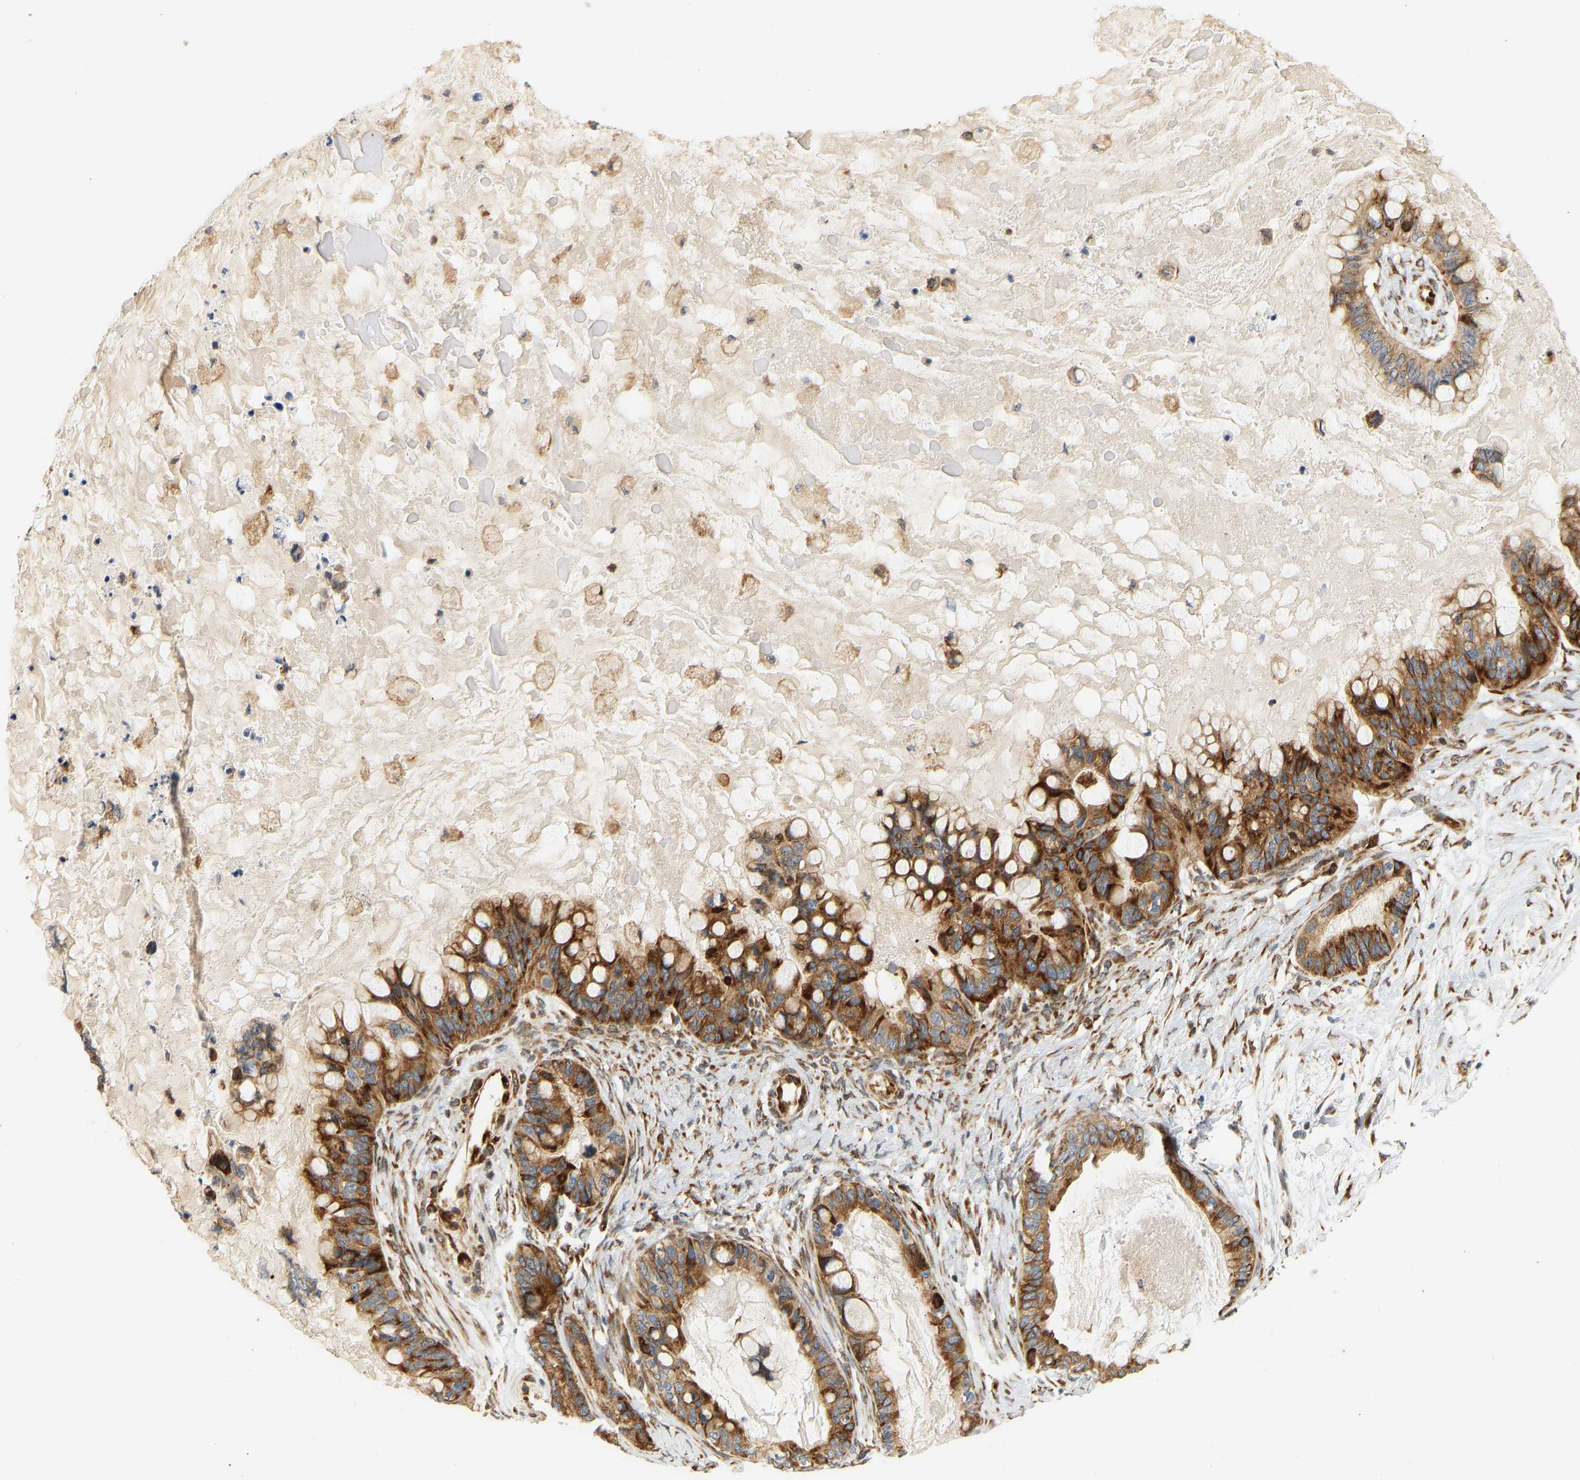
{"staining": {"intensity": "strong", "quantity": ">75%", "location": "cytoplasmic/membranous"}, "tissue": "ovarian cancer", "cell_type": "Tumor cells", "image_type": "cancer", "snomed": [{"axis": "morphology", "description": "Cystadenocarcinoma, mucinous, NOS"}, {"axis": "topography", "description": "Ovary"}], "caption": "Ovarian cancer stained for a protein reveals strong cytoplasmic/membranous positivity in tumor cells.", "gene": "RPS14", "patient": {"sex": "female", "age": 80}}